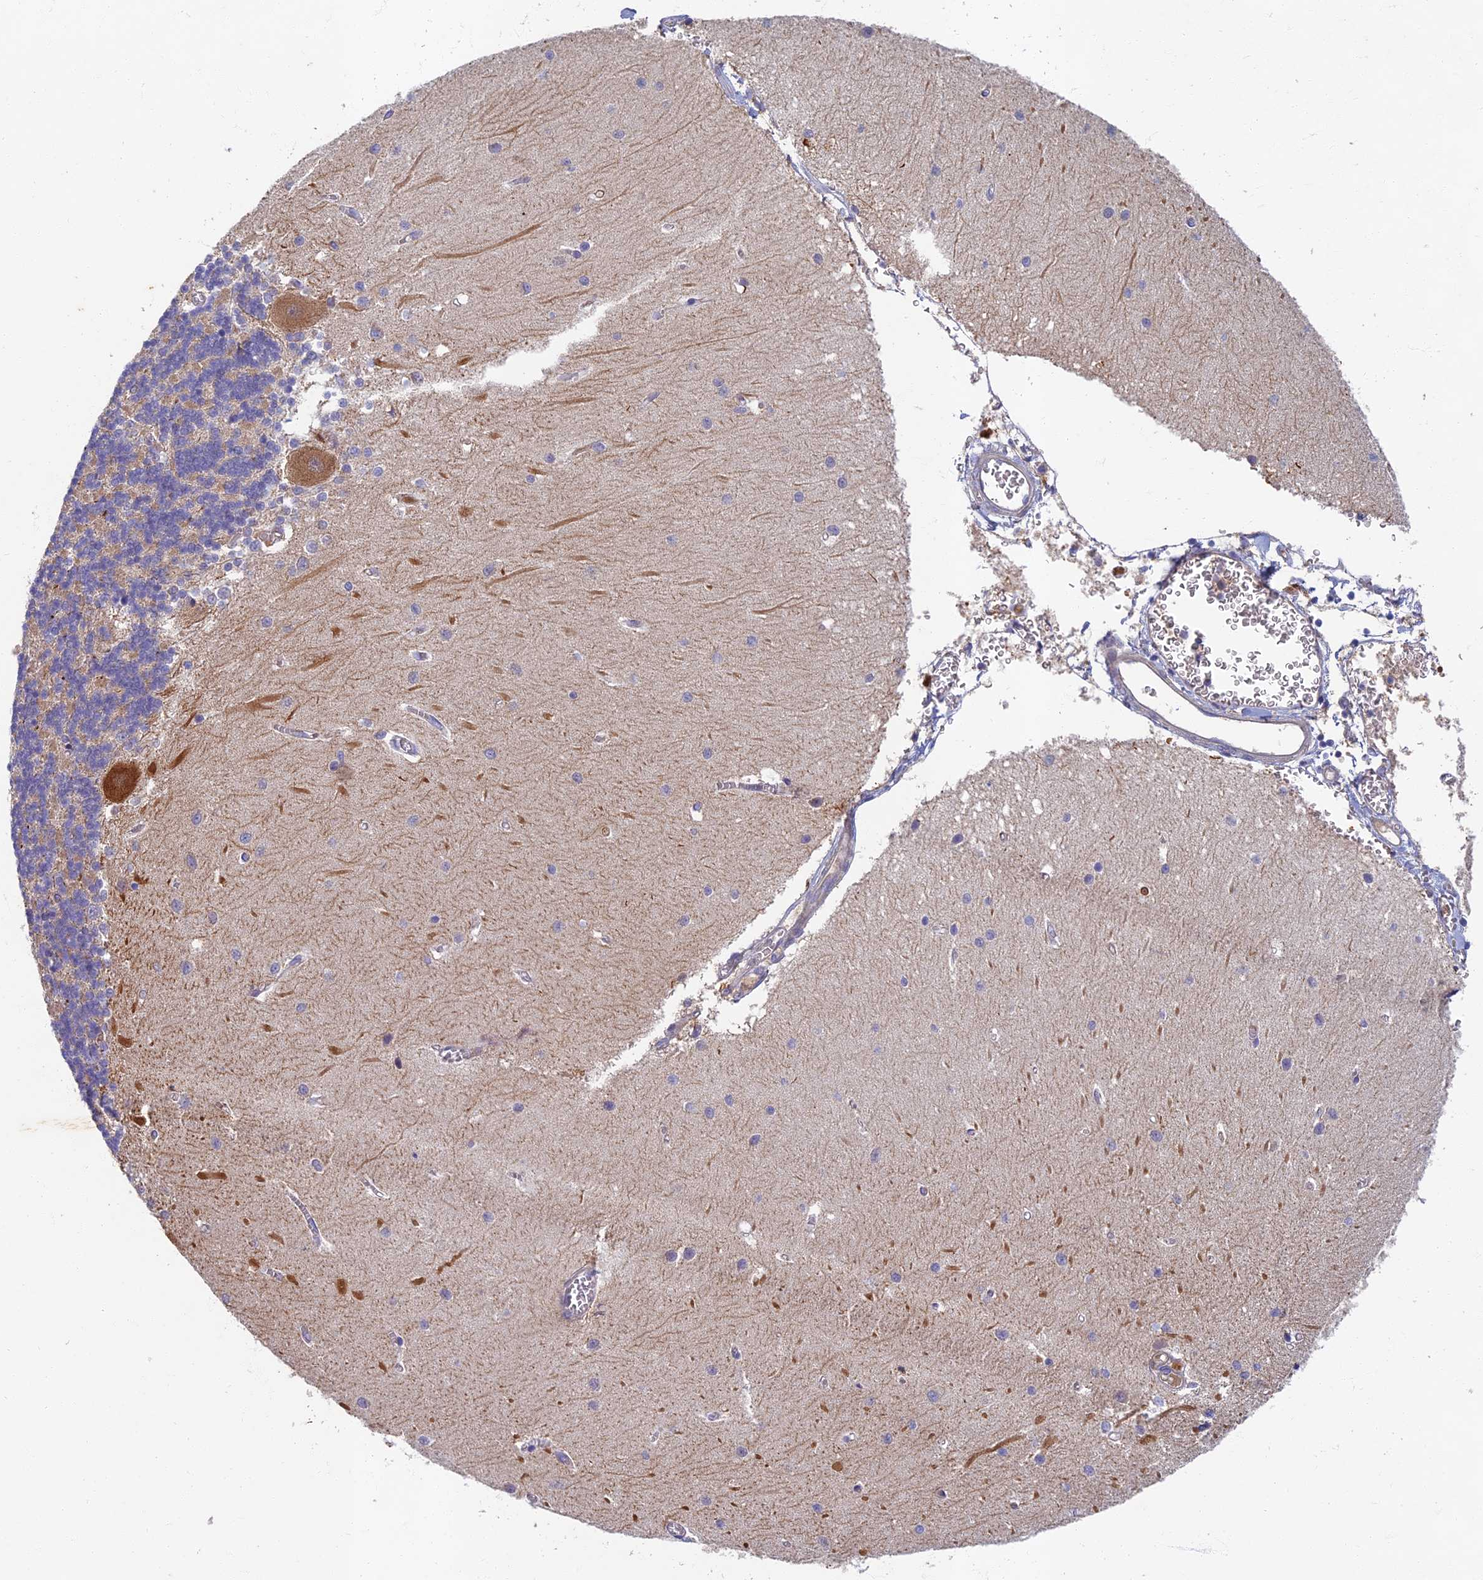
{"staining": {"intensity": "moderate", "quantity": "25%-75%", "location": "cytoplasmic/membranous"}, "tissue": "cerebellum", "cell_type": "Cells in granular layer", "image_type": "normal", "snomed": [{"axis": "morphology", "description": "Normal tissue, NOS"}, {"axis": "topography", "description": "Cerebellum"}], "caption": "Cerebellum stained with immunohistochemistry shows moderate cytoplasmic/membranous positivity in about 25%-75% of cells in granular layer. (DAB = brown stain, brightfield microscopy at high magnification).", "gene": "SOGA1", "patient": {"sex": "male", "age": 37}}